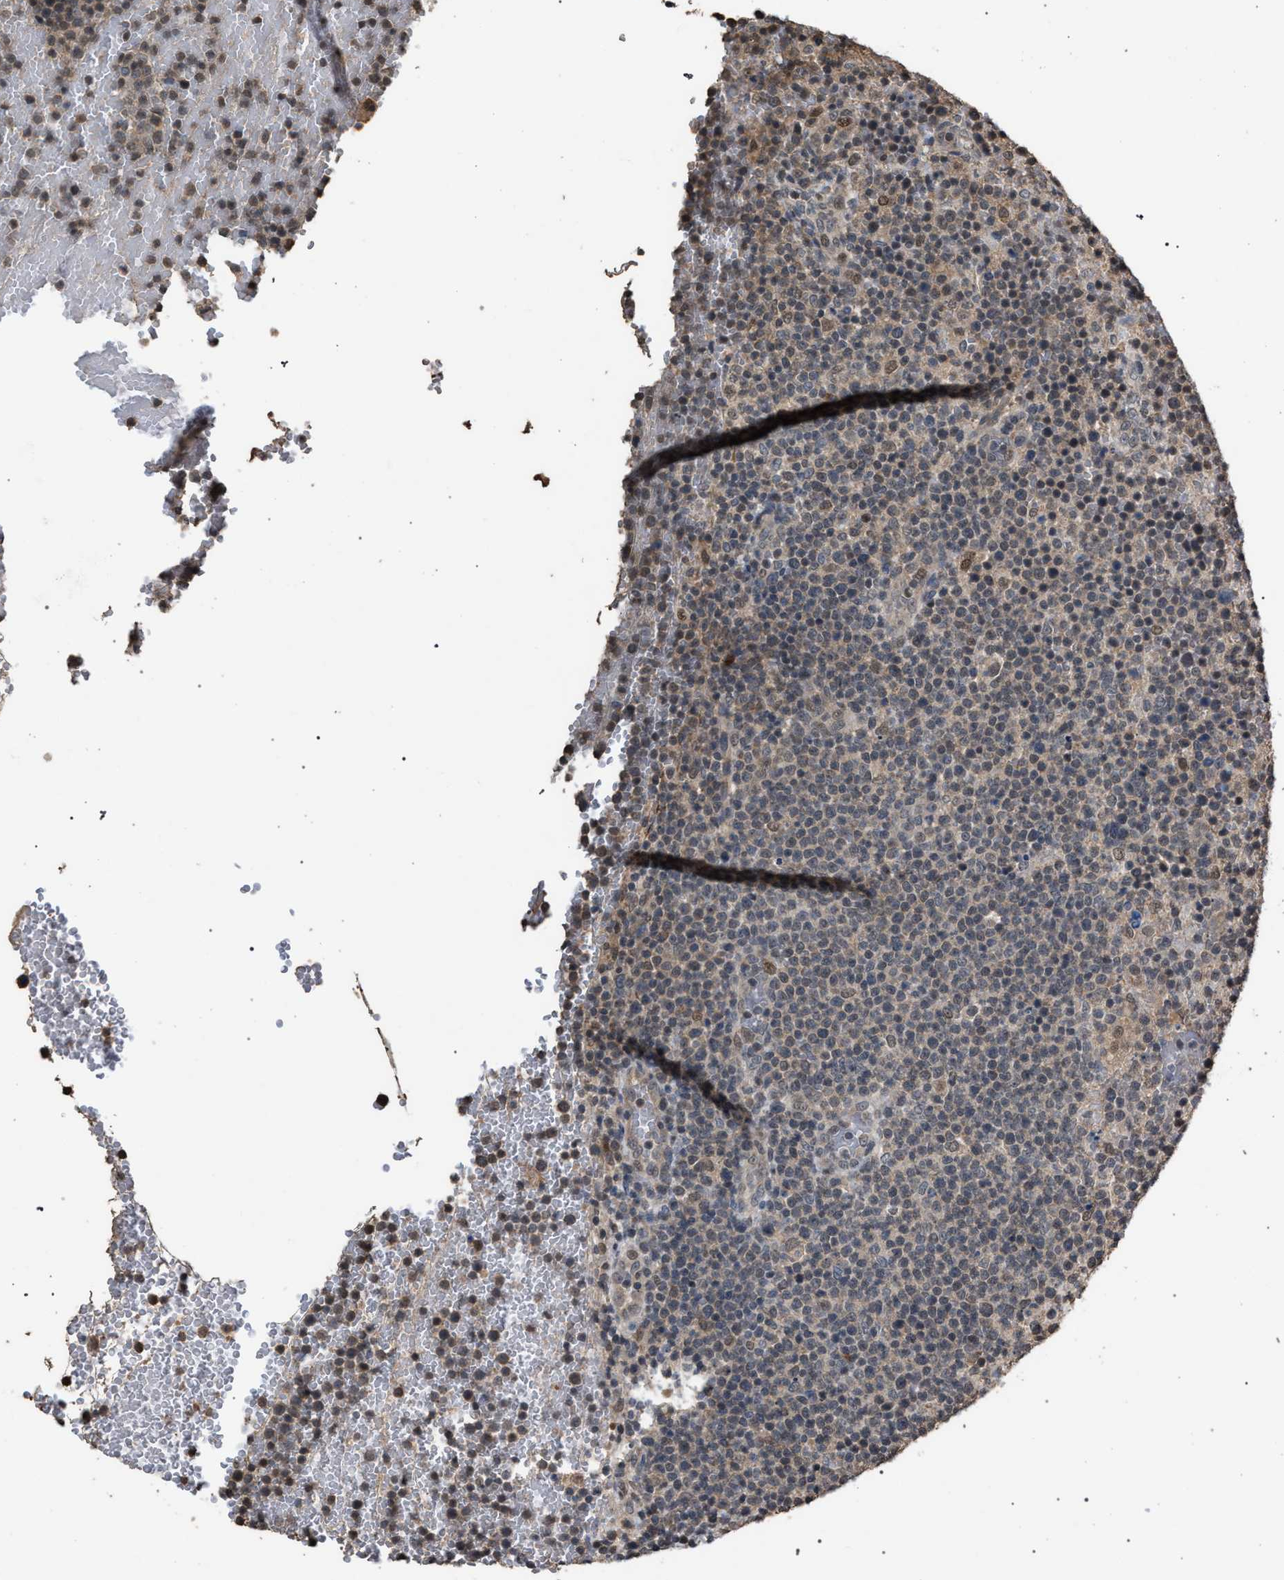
{"staining": {"intensity": "weak", "quantity": "<25%", "location": "cytoplasmic/membranous"}, "tissue": "lymphoma", "cell_type": "Tumor cells", "image_type": "cancer", "snomed": [{"axis": "morphology", "description": "Malignant lymphoma, non-Hodgkin's type, High grade"}, {"axis": "topography", "description": "Lymph node"}], "caption": "Histopathology image shows no significant protein positivity in tumor cells of lymphoma. Nuclei are stained in blue.", "gene": "NAA35", "patient": {"sex": "male", "age": 61}}